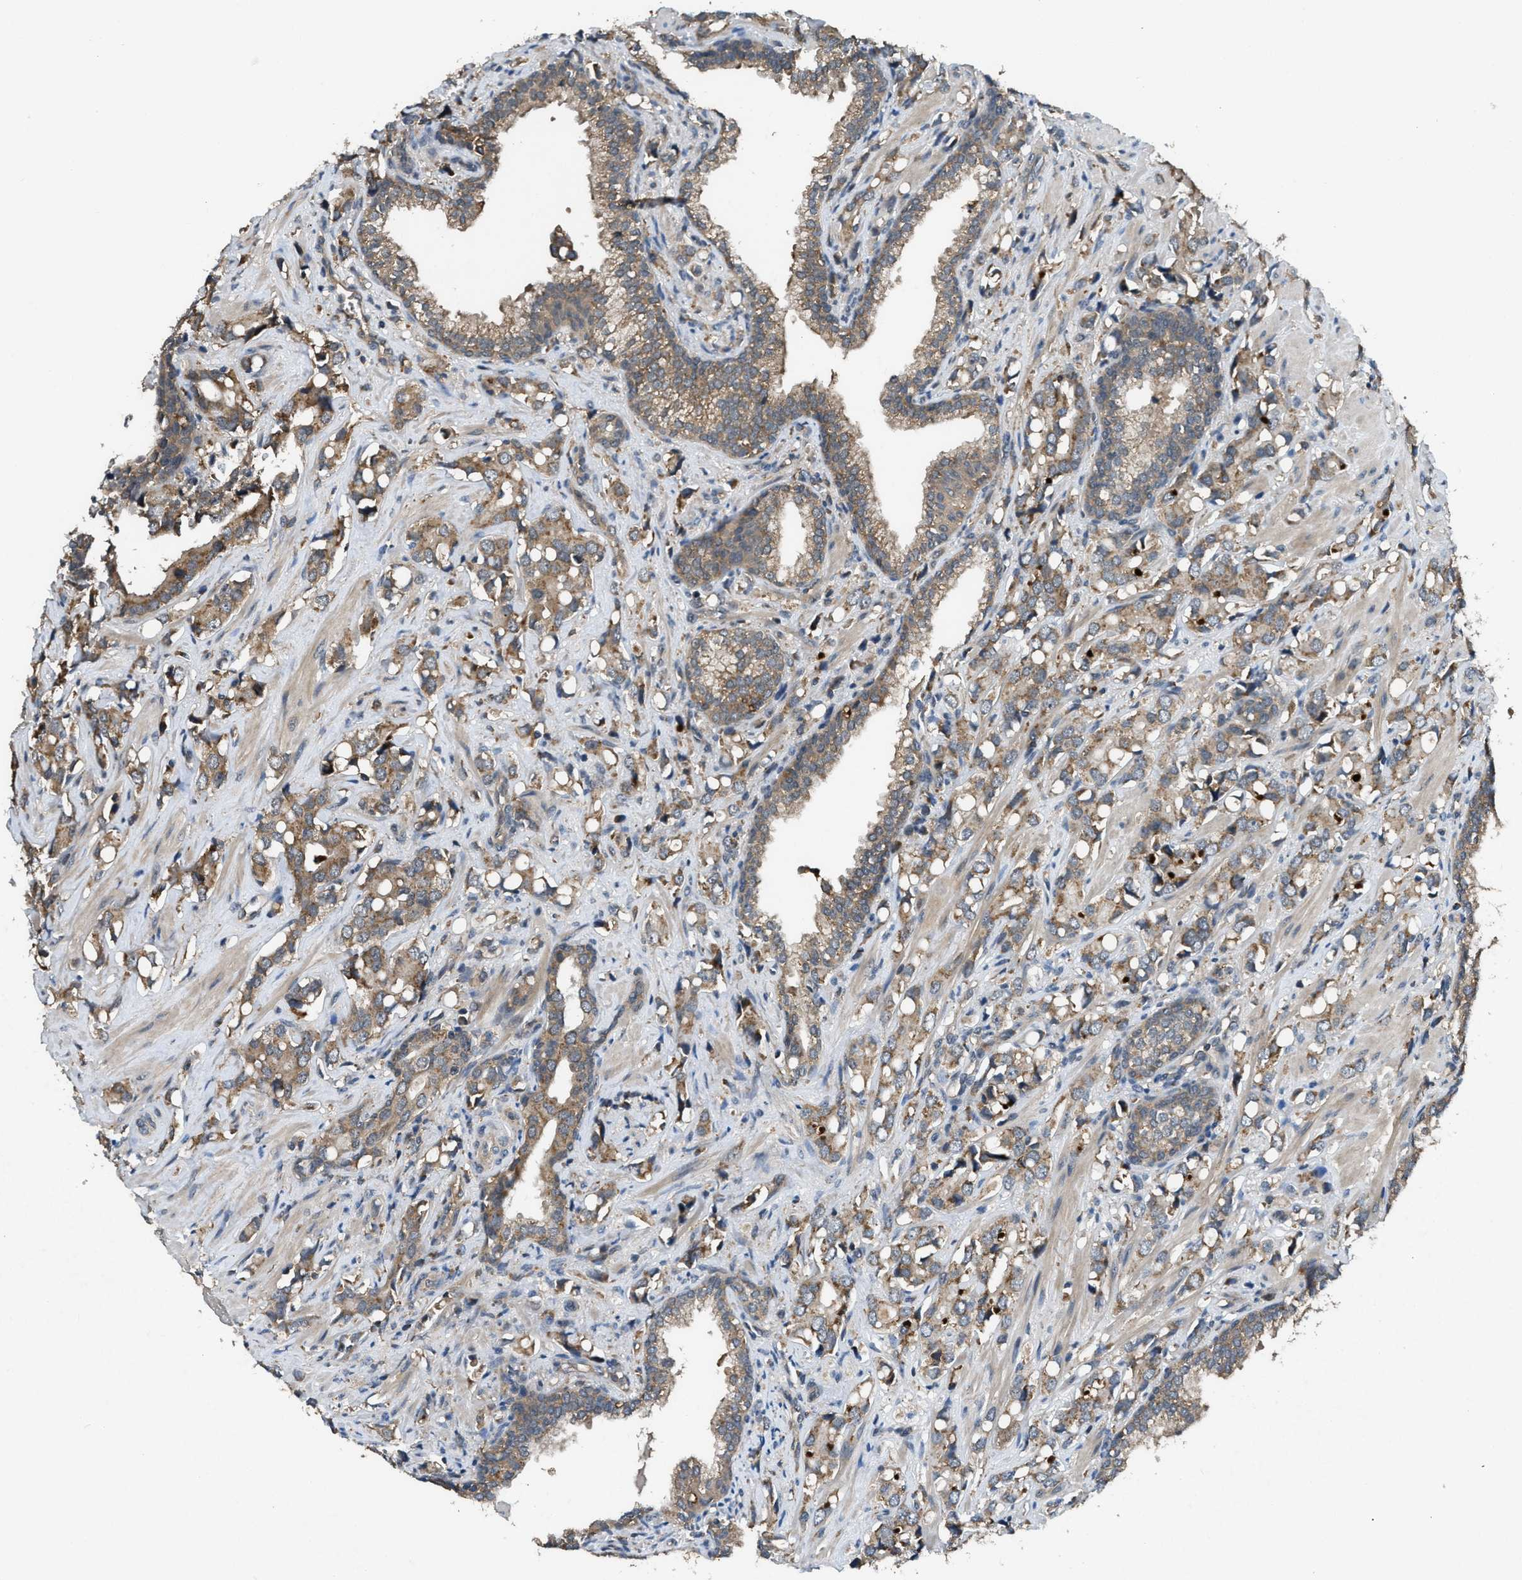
{"staining": {"intensity": "moderate", "quantity": ">75%", "location": "cytoplasmic/membranous"}, "tissue": "prostate cancer", "cell_type": "Tumor cells", "image_type": "cancer", "snomed": [{"axis": "morphology", "description": "Adenocarcinoma, High grade"}, {"axis": "topography", "description": "Prostate"}], "caption": "Prostate cancer (adenocarcinoma (high-grade)) tissue exhibits moderate cytoplasmic/membranous expression in approximately >75% of tumor cells Nuclei are stained in blue.", "gene": "ZNF71", "patient": {"sex": "male", "age": 52}}